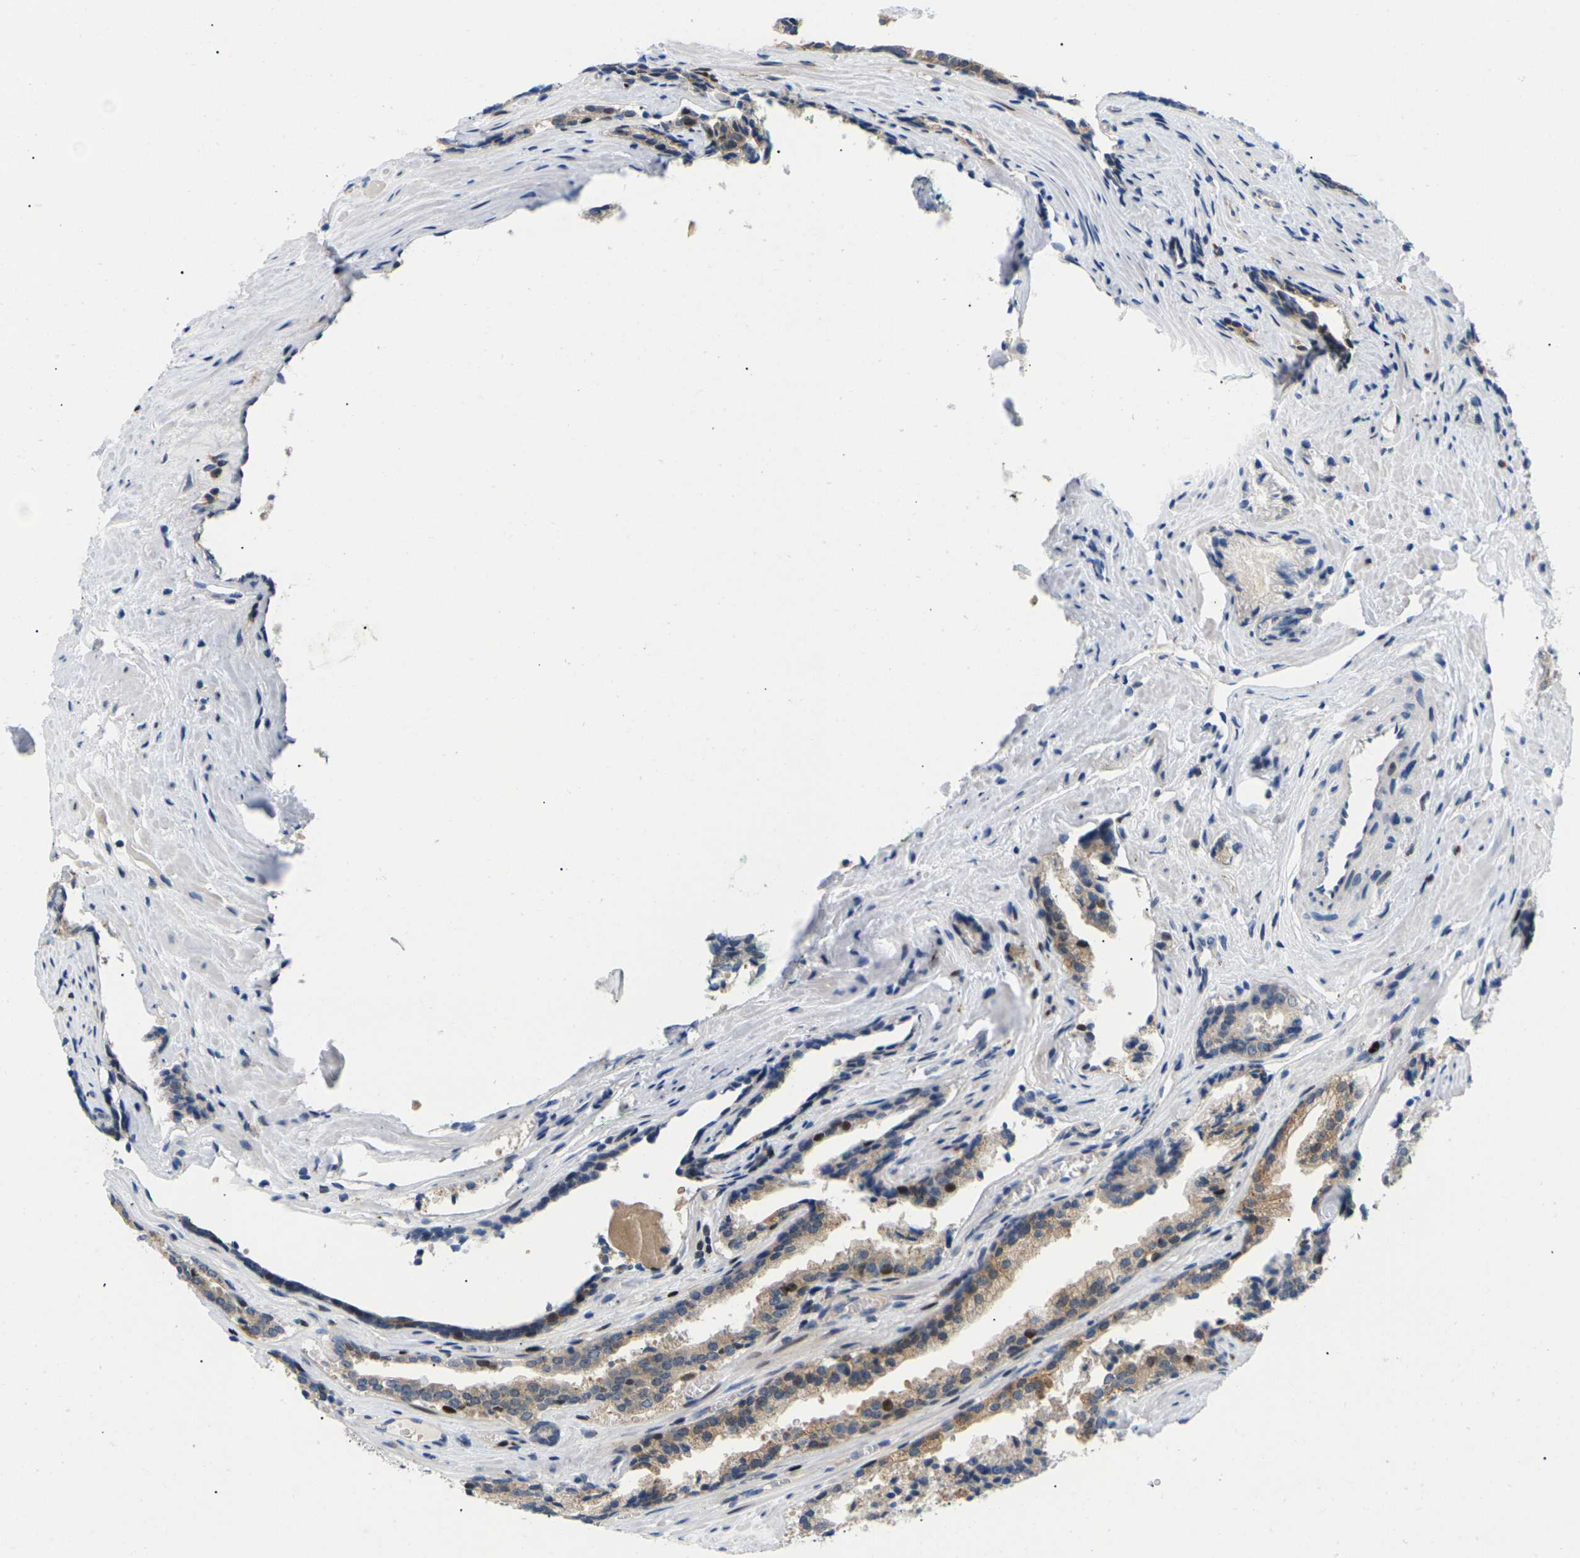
{"staining": {"intensity": "strong", "quantity": "<25%", "location": "cytoplasmic/membranous,nuclear"}, "tissue": "prostate cancer", "cell_type": "Tumor cells", "image_type": "cancer", "snomed": [{"axis": "morphology", "description": "Adenocarcinoma, Low grade"}, {"axis": "topography", "description": "Prostate"}], "caption": "This image reveals immunohistochemistry staining of low-grade adenocarcinoma (prostate), with medium strong cytoplasmic/membranous and nuclear expression in about <25% of tumor cells.", "gene": "RPS6KA3", "patient": {"sex": "male", "age": 60}}